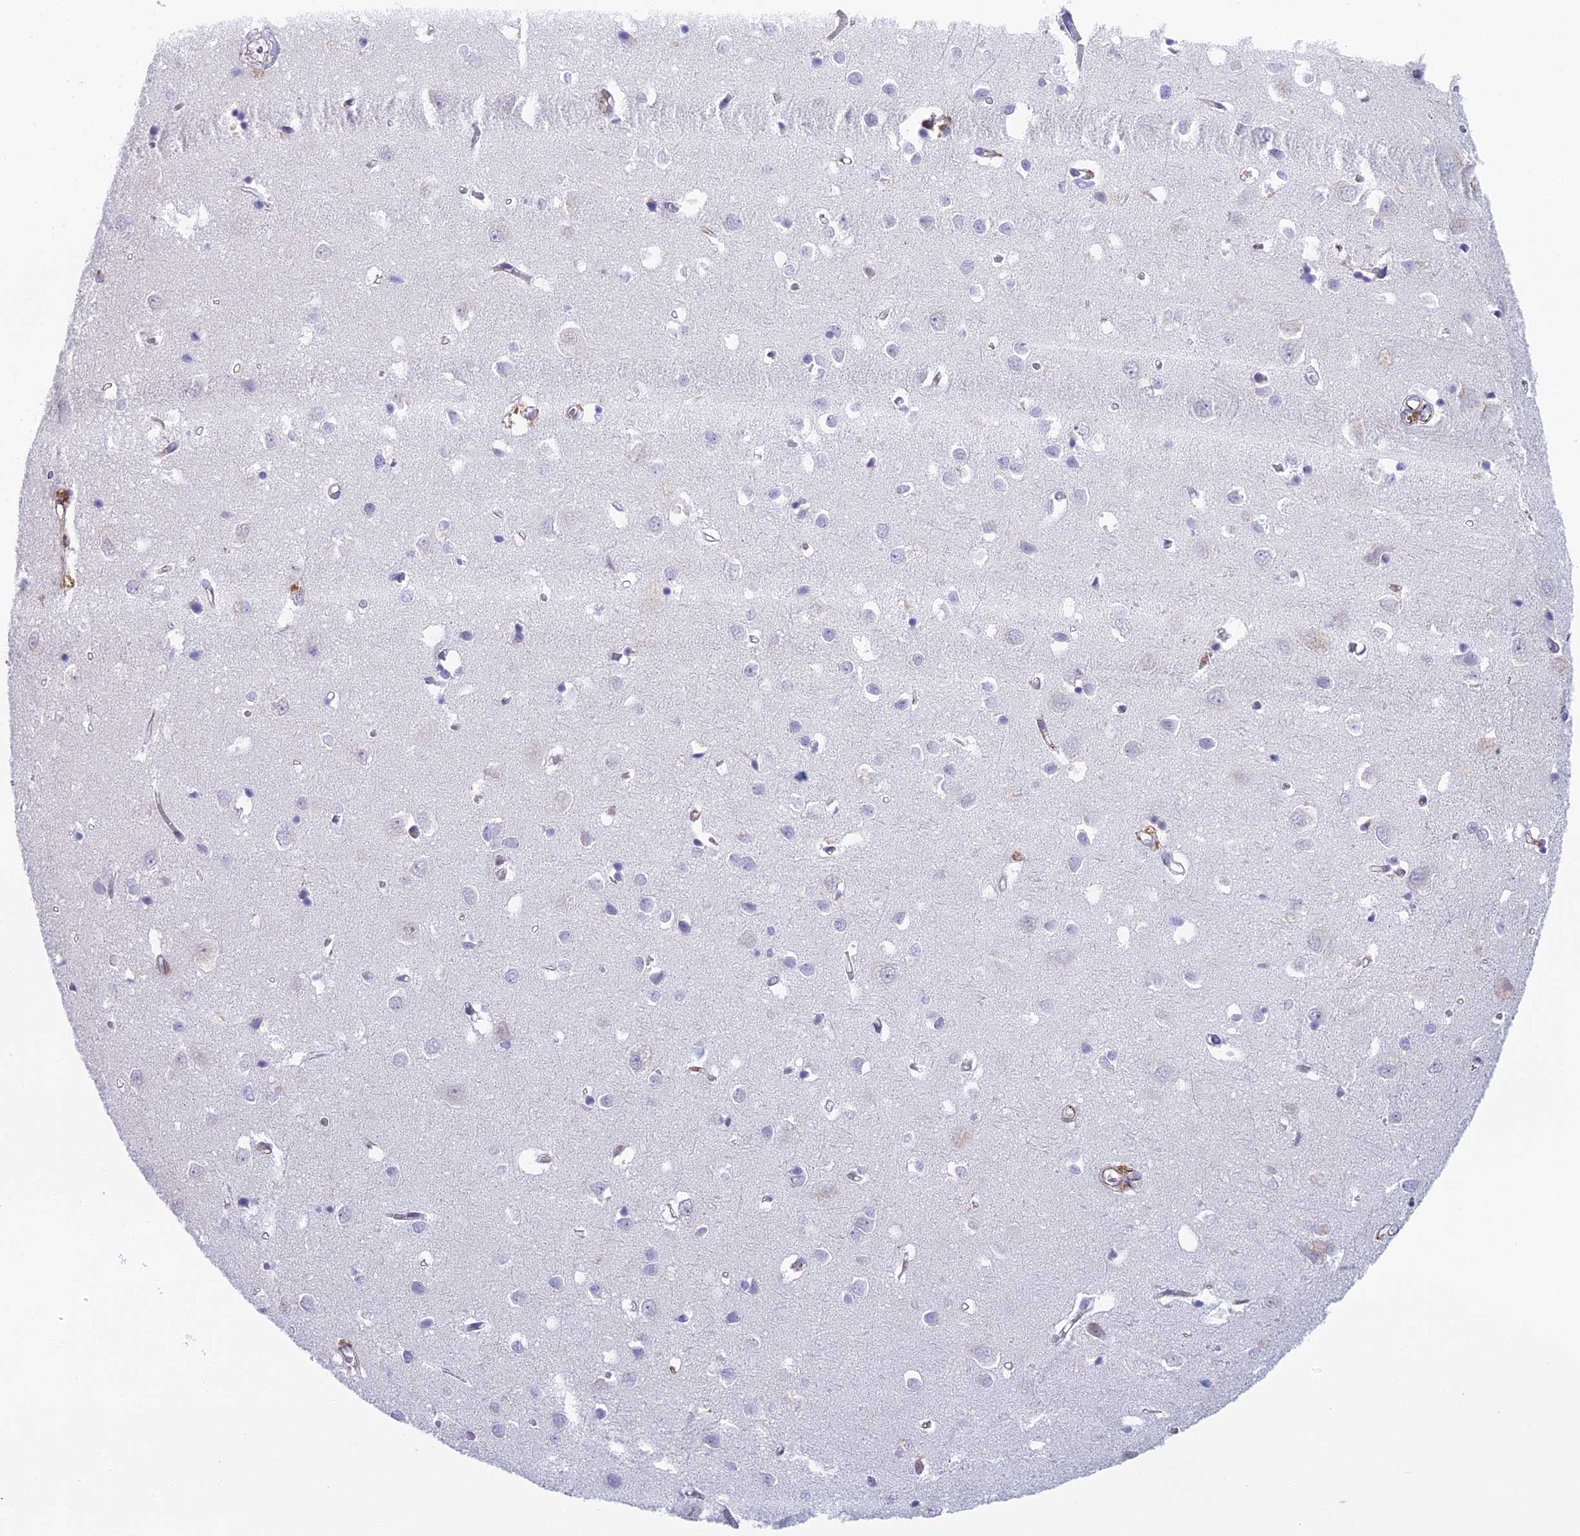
{"staining": {"intensity": "weak", "quantity": "<25%", "location": "cytoplasmic/membranous"}, "tissue": "cerebral cortex", "cell_type": "Endothelial cells", "image_type": "normal", "snomed": [{"axis": "morphology", "description": "Normal tissue, NOS"}, {"axis": "topography", "description": "Cerebral cortex"}], "caption": "DAB (3,3'-diaminobenzidine) immunohistochemical staining of benign cerebral cortex reveals no significant positivity in endothelial cells. (Stains: DAB (3,3'-diaminobenzidine) immunohistochemistry with hematoxylin counter stain, Microscopy: brightfield microscopy at high magnification).", "gene": "FERD3L", "patient": {"sex": "female", "age": 64}}